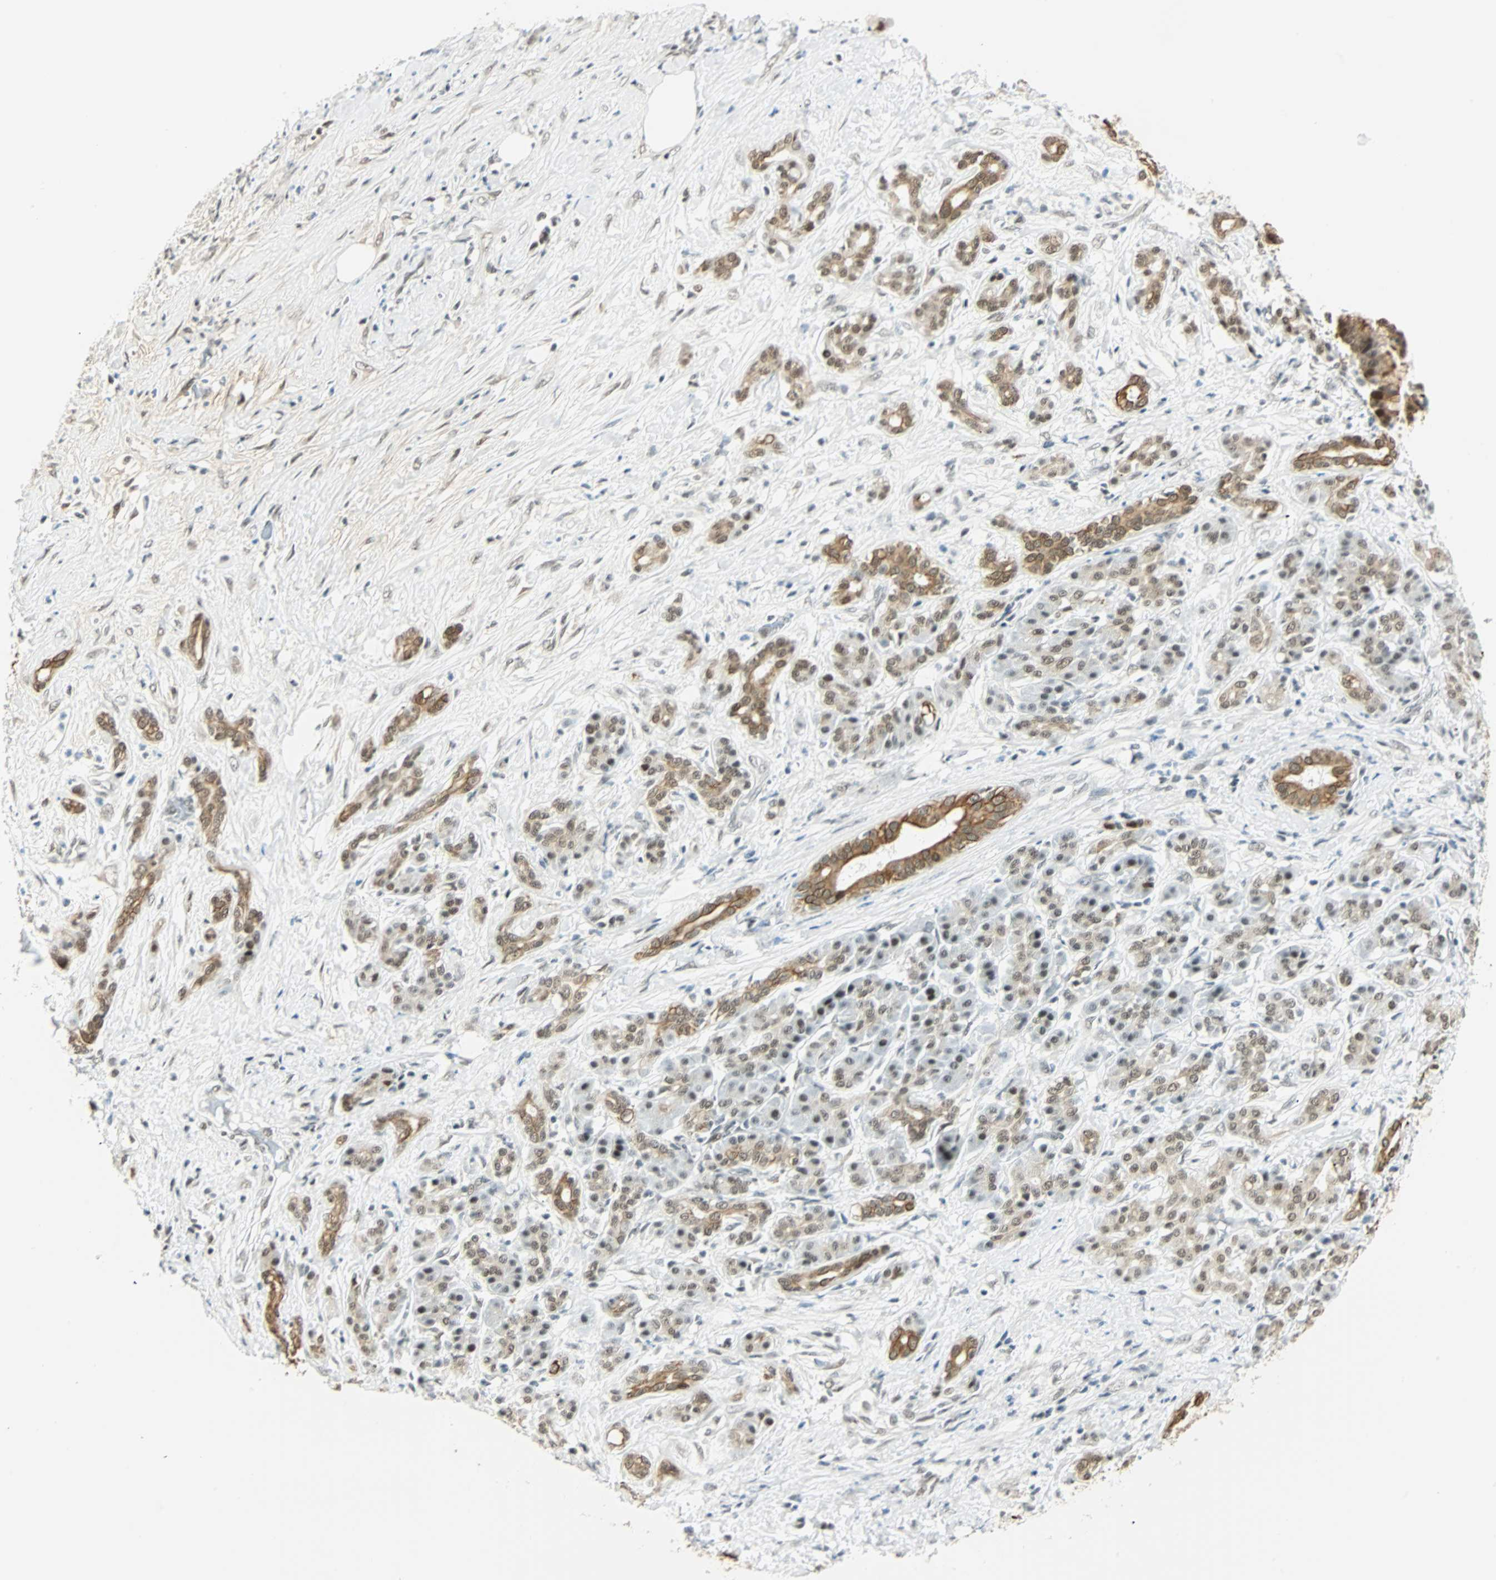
{"staining": {"intensity": "moderate", "quantity": ">75%", "location": "cytoplasmic/membranous,nuclear"}, "tissue": "pancreatic cancer", "cell_type": "Tumor cells", "image_type": "cancer", "snomed": [{"axis": "morphology", "description": "Adenocarcinoma, NOS"}, {"axis": "topography", "description": "Pancreas"}], "caption": "IHC photomicrograph of neoplastic tissue: human pancreatic cancer (adenocarcinoma) stained using IHC exhibits medium levels of moderate protein expression localized specifically in the cytoplasmic/membranous and nuclear of tumor cells, appearing as a cytoplasmic/membranous and nuclear brown color.", "gene": "NELFE", "patient": {"sex": "male", "age": 41}}